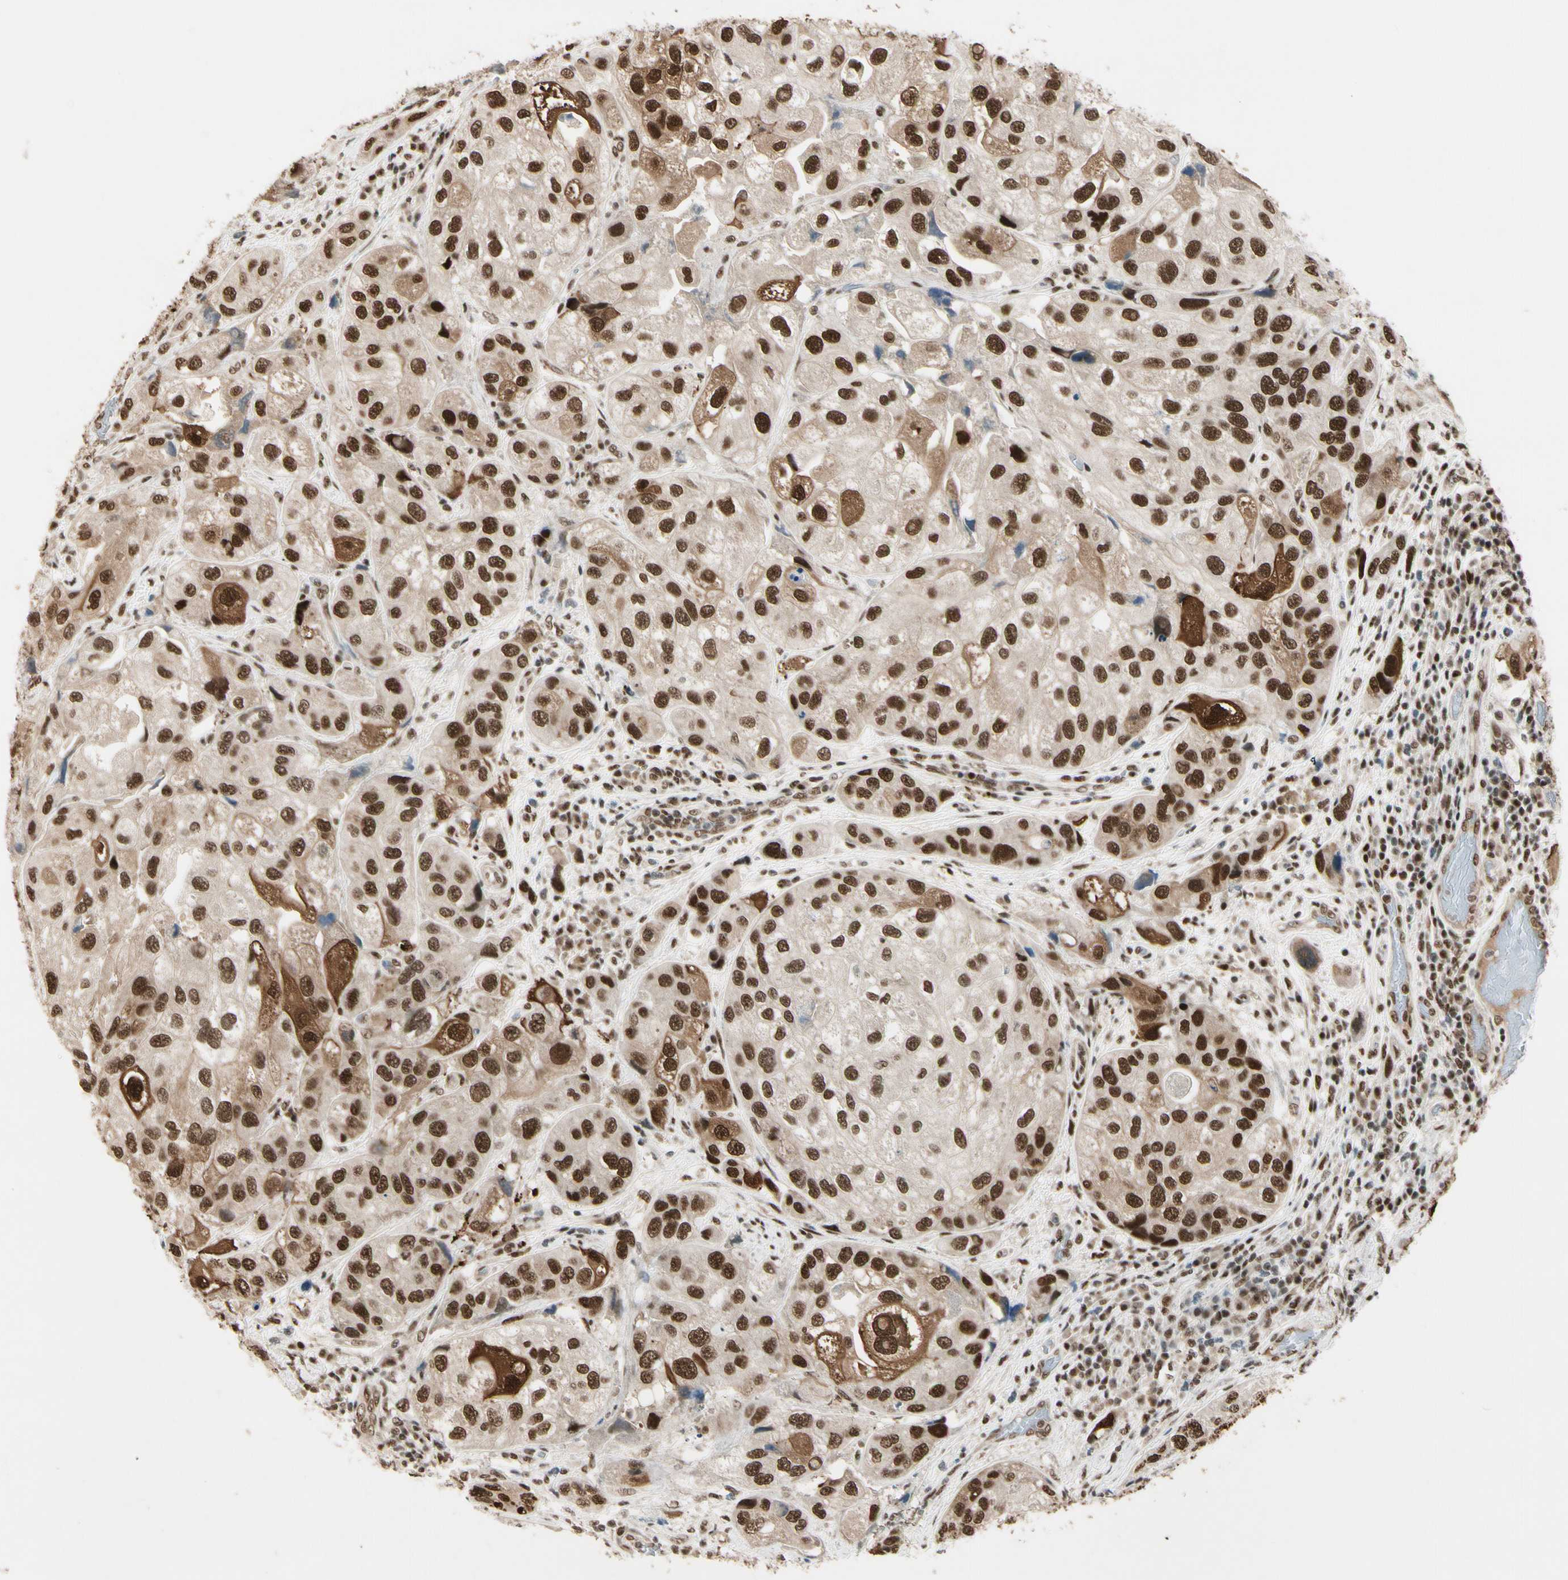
{"staining": {"intensity": "strong", "quantity": ">75%", "location": "cytoplasmic/membranous,nuclear"}, "tissue": "urothelial cancer", "cell_type": "Tumor cells", "image_type": "cancer", "snomed": [{"axis": "morphology", "description": "Urothelial carcinoma, High grade"}, {"axis": "topography", "description": "Urinary bladder"}], "caption": "DAB (3,3'-diaminobenzidine) immunohistochemical staining of urothelial cancer exhibits strong cytoplasmic/membranous and nuclear protein positivity in approximately >75% of tumor cells.", "gene": "CHAMP1", "patient": {"sex": "female", "age": 64}}